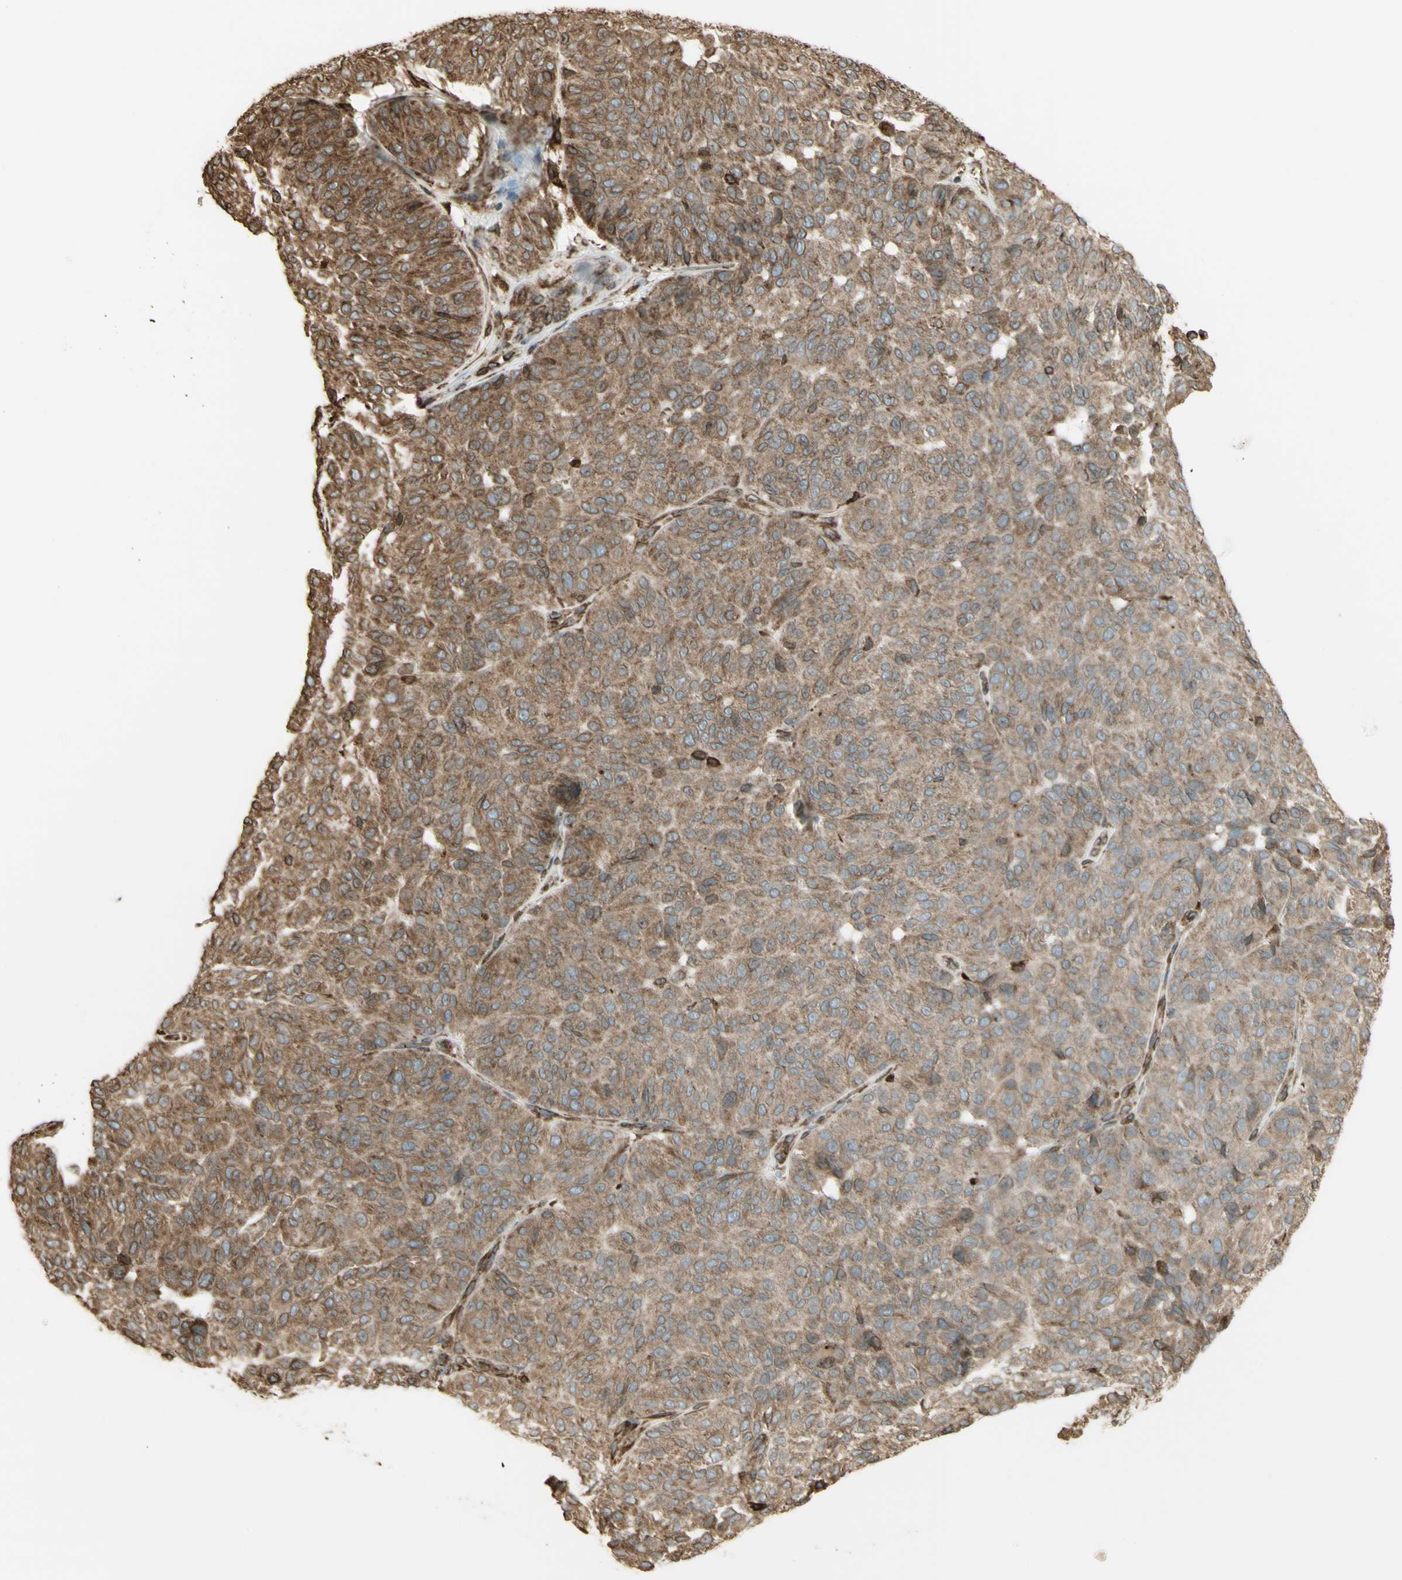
{"staining": {"intensity": "moderate", "quantity": ">75%", "location": "cytoplasmic/membranous"}, "tissue": "melanoma", "cell_type": "Tumor cells", "image_type": "cancer", "snomed": [{"axis": "morphology", "description": "Malignant melanoma, NOS"}, {"axis": "topography", "description": "Skin"}], "caption": "Protein staining of melanoma tissue demonstrates moderate cytoplasmic/membranous expression in about >75% of tumor cells. Nuclei are stained in blue.", "gene": "CANX", "patient": {"sex": "female", "age": 46}}